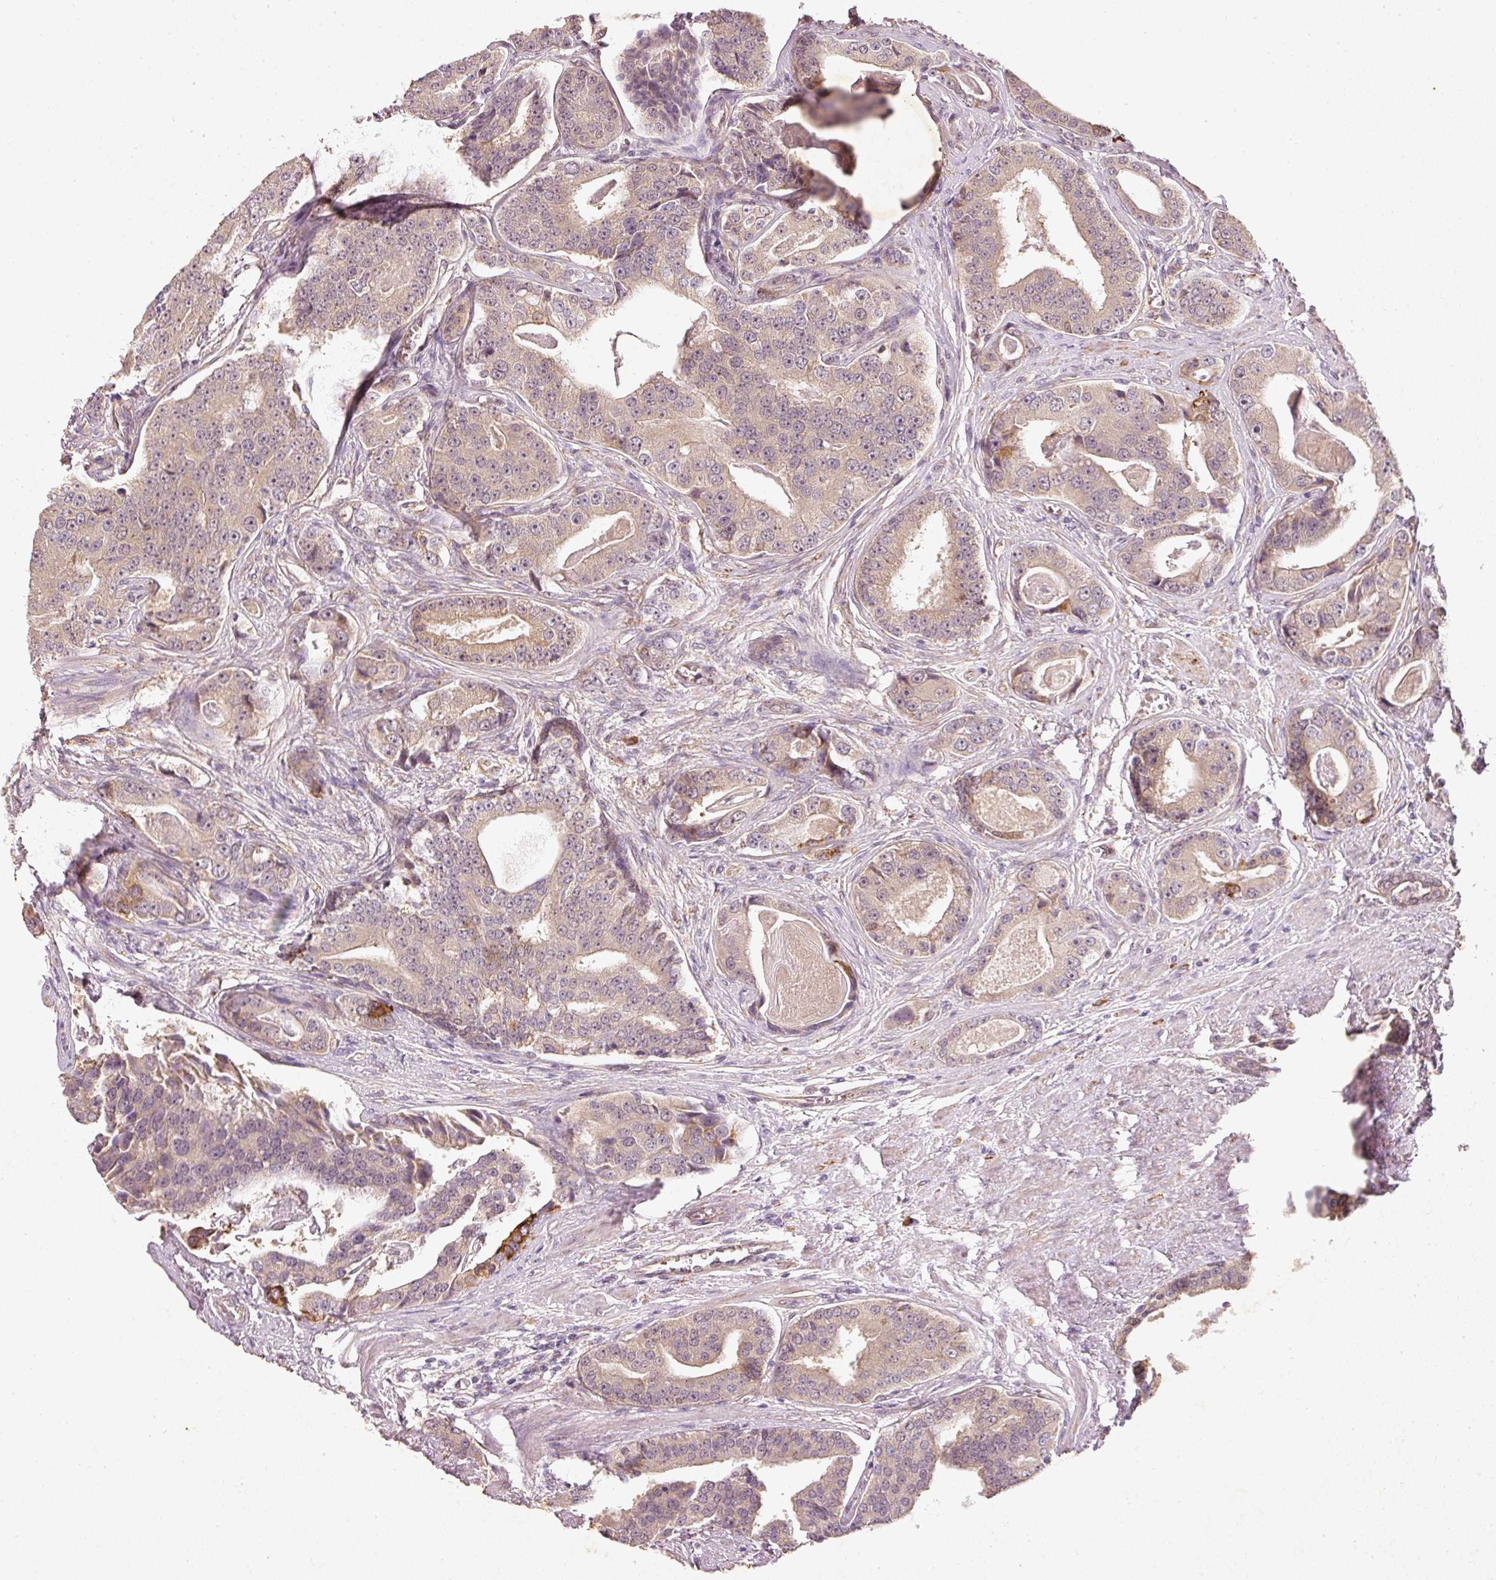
{"staining": {"intensity": "moderate", "quantity": ">75%", "location": "cytoplasmic/membranous"}, "tissue": "prostate cancer", "cell_type": "Tumor cells", "image_type": "cancer", "snomed": [{"axis": "morphology", "description": "Adenocarcinoma, High grade"}, {"axis": "topography", "description": "Prostate"}], "caption": "High-power microscopy captured an immunohistochemistry (IHC) image of prostate adenocarcinoma (high-grade), revealing moderate cytoplasmic/membranous positivity in approximately >75% of tumor cells.", "gene": "RGL2", "patient": {"sex": "male", "age": 71}}